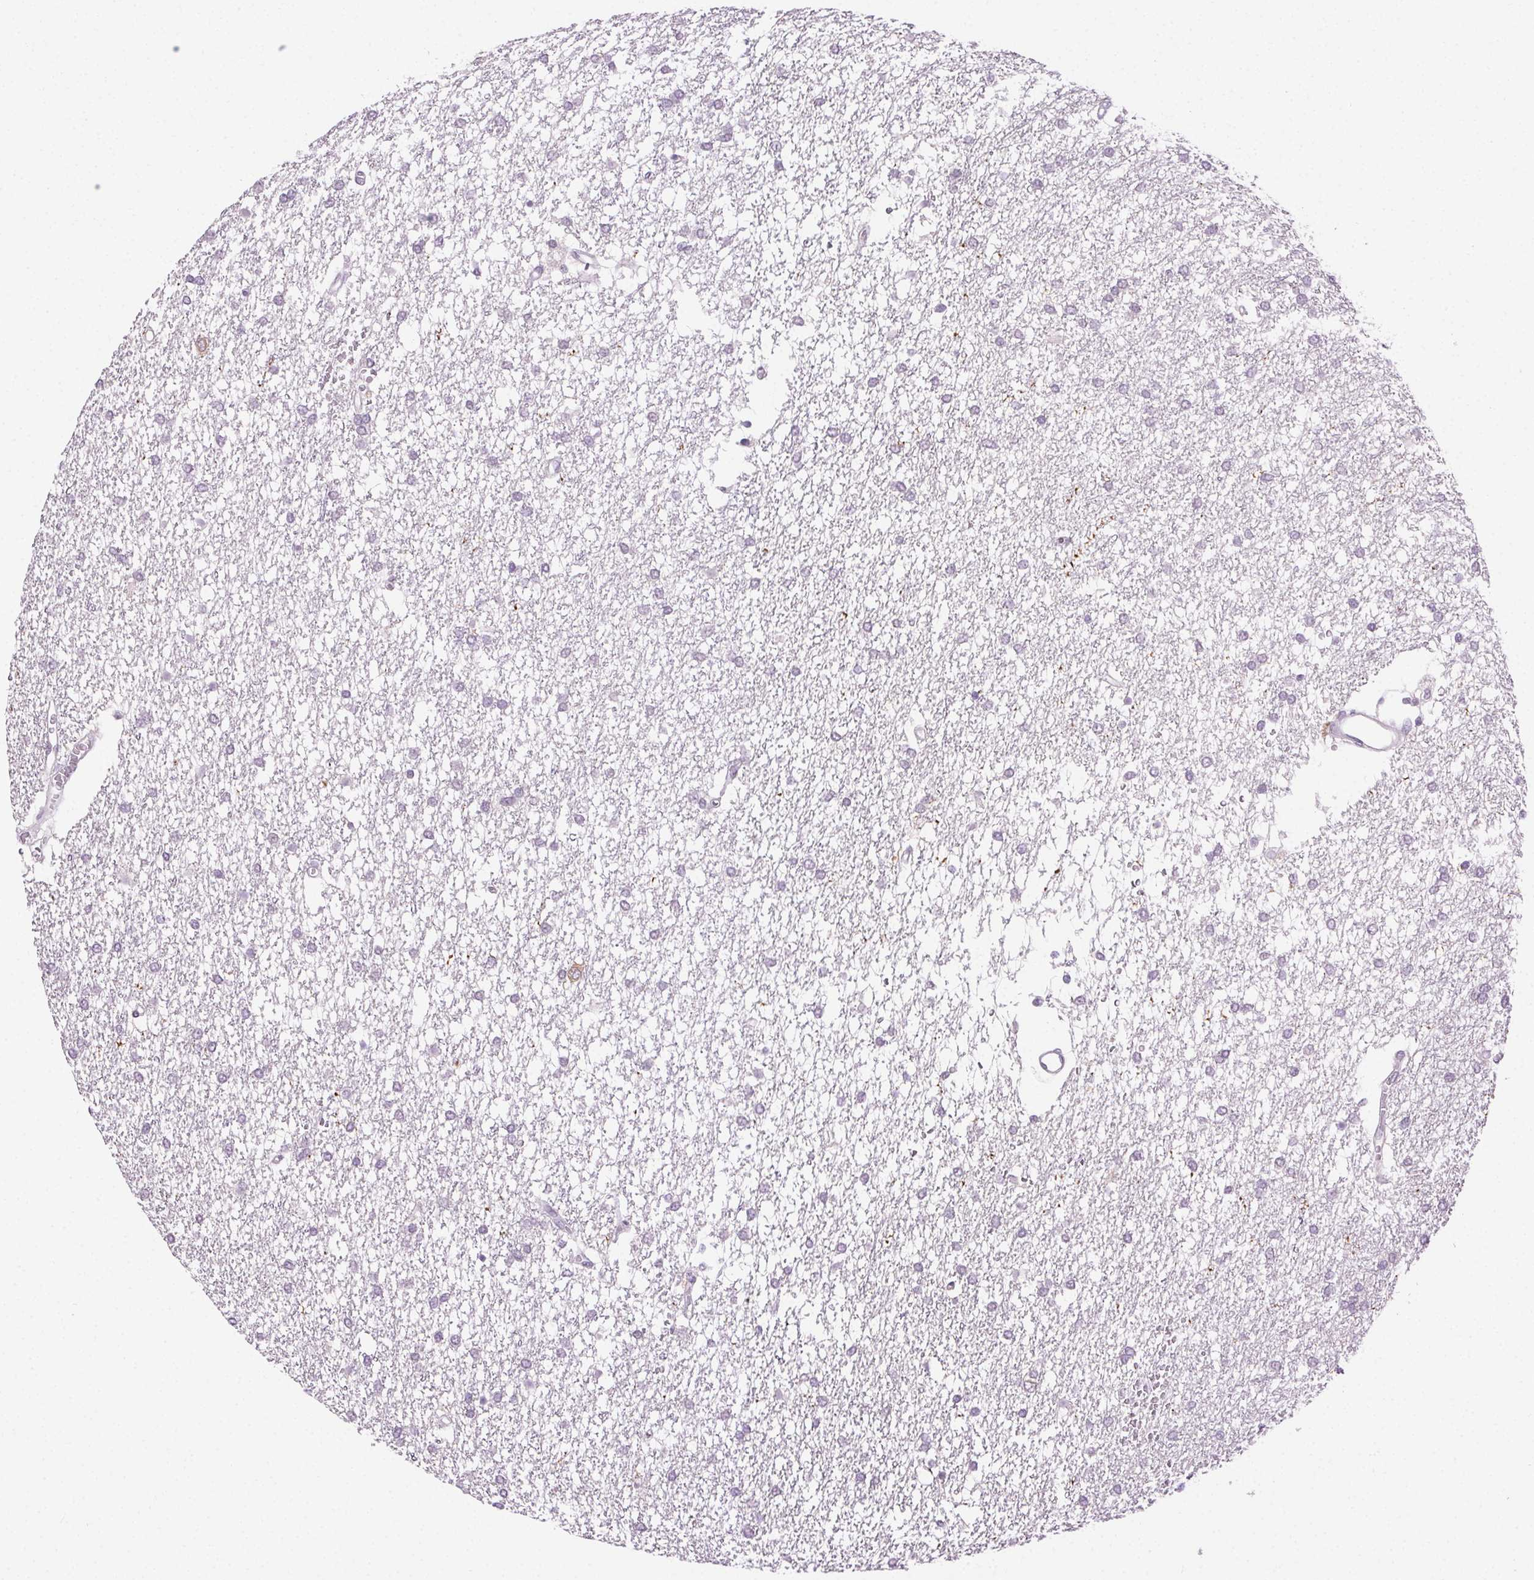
{"staining": {"intensity": "negative", "quantity": "none", "location": "none"}, "tissue": "glioma", "cell_type": "Tumor cells", "image_type": "cancer", "snomed": [{"axis": "morphology", "description": "Glioma, malignant, High grade"}, {"axis": "topography", "description": "Brain"}], "caption": "Tumor cells are negative for protein expression in human glioma.", "gene": "CLDN10", "patient": {"sex": "female", "age": 61}}